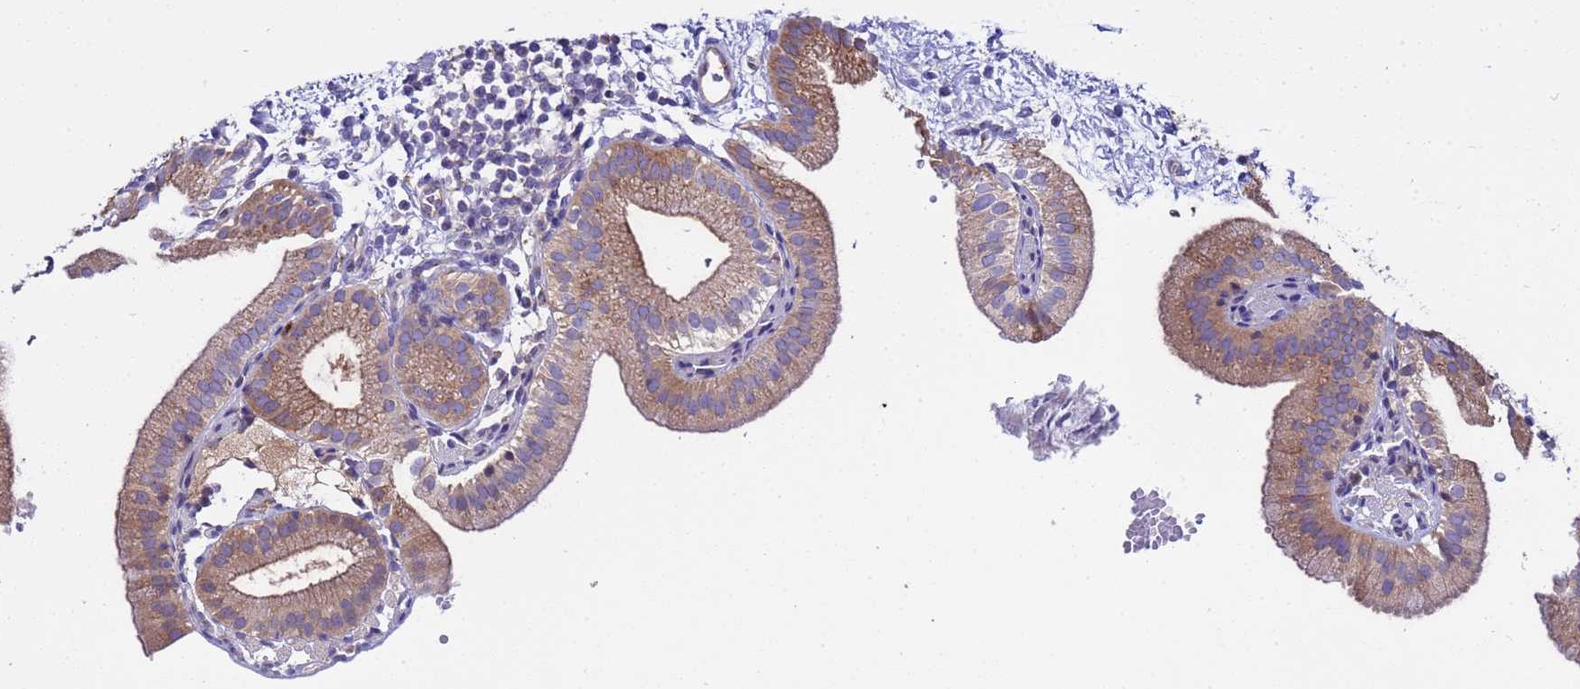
{"staining": {"intensity": "moderate", "quantity": ">75%", "location": "cytoplasmic/membranous"}, "tissue": "gallbladder", "cell_type": "Glandular cells", "image_type": "normal", "snomed": [{"axis": "morphology", "description": "Normal tissue, NOS"}, {"axis": "topography", "description": "Gallbladder"}], "caption": "Immunohistochemical staining of unremarkable human gallbladder displays >75% levels of moderate cytoplasmic/membranous protein positivity in about >75% of glandular cells. (brown staining indicates protein expression, while blue staining denotes nuclei).", "gene": "ANAPC1", "patient": {"sex": "male", "age": 55}}